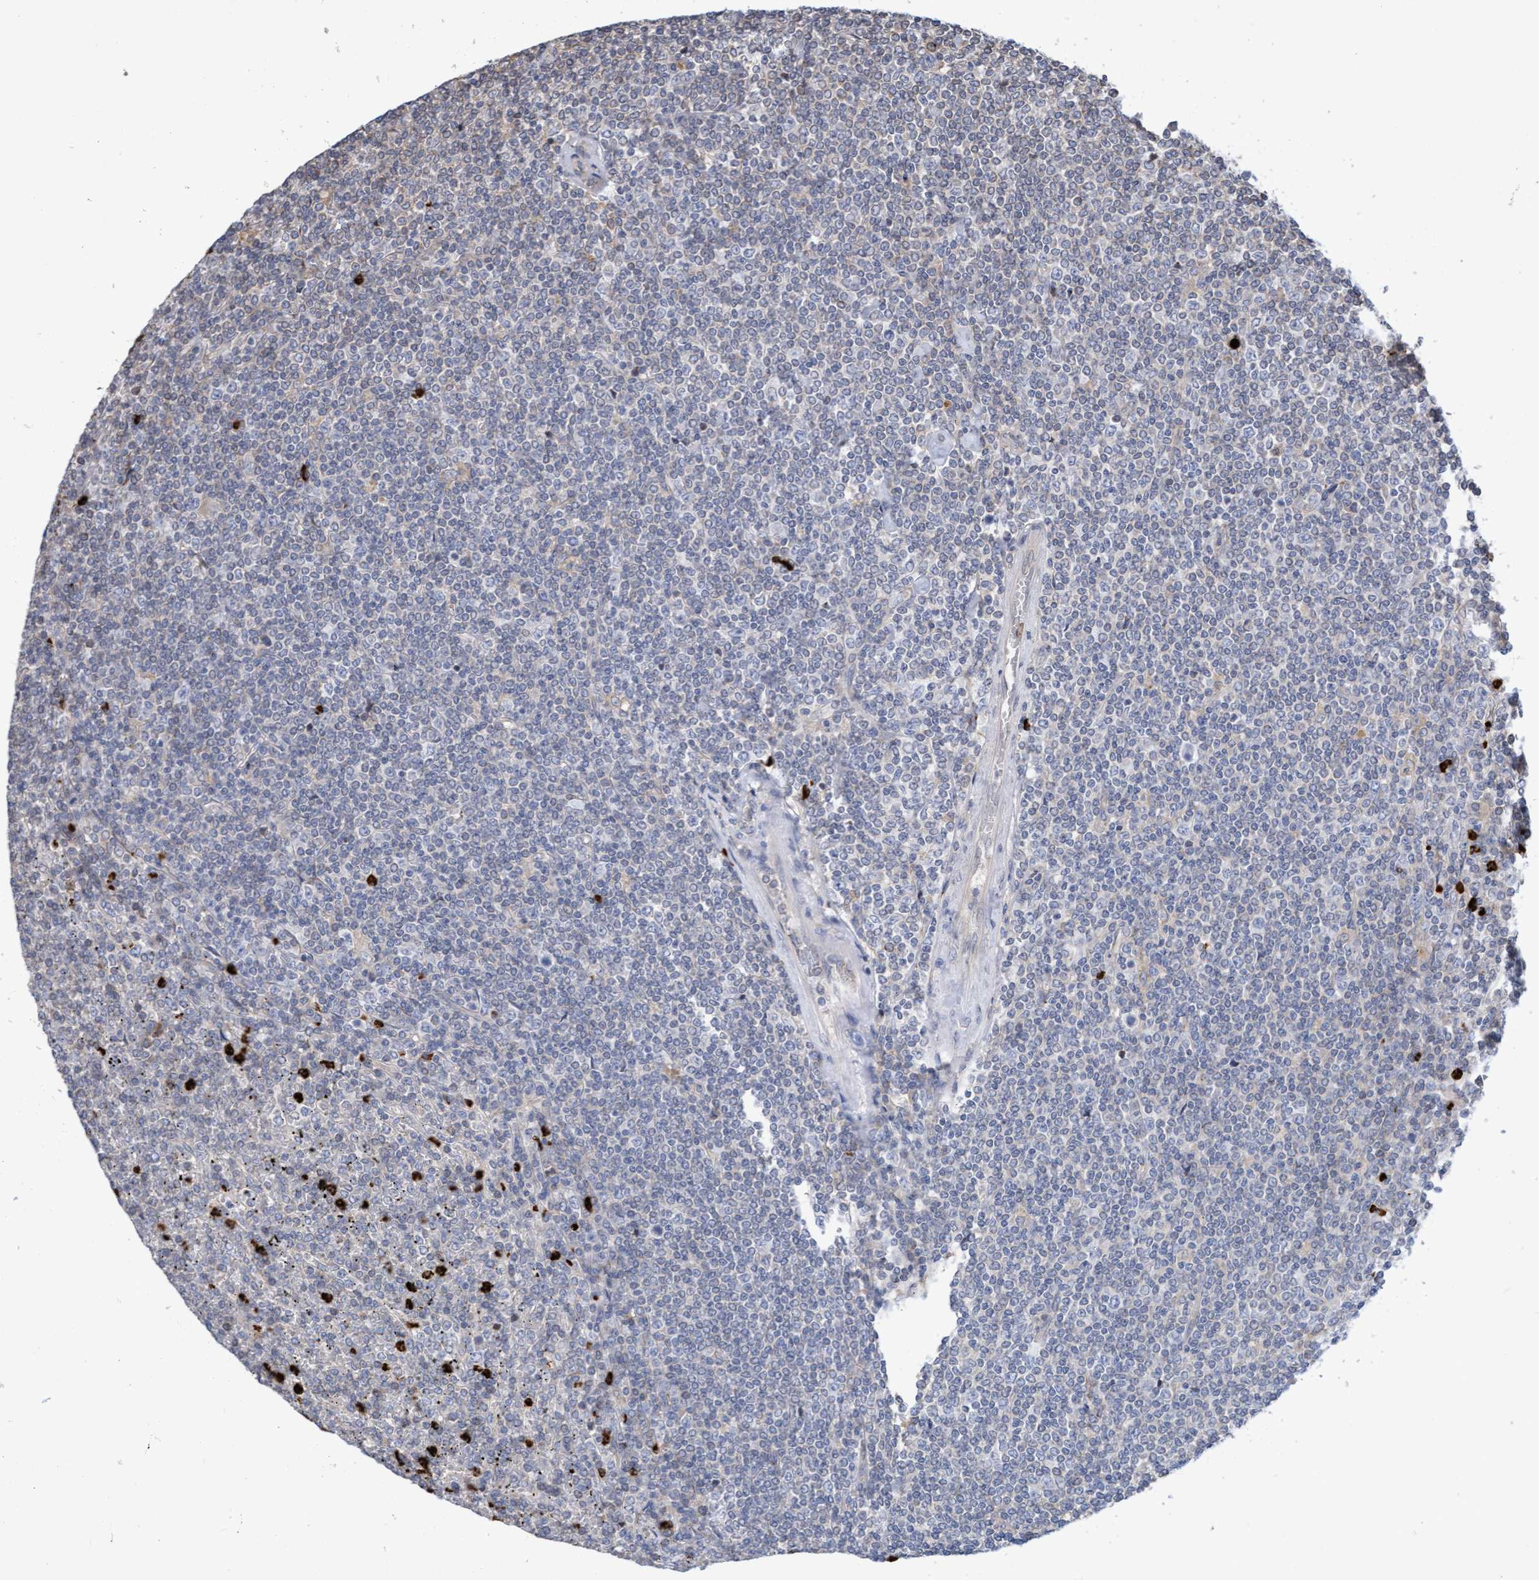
{"staining": {"intensity": "negative", "quantity": "none", "location": "none"}, "tissue": "lymphoma", "cell_type": "Tumor cells", "image_type": "cancer", "snomed": [{"axis": "morphology", "description": "Malignant lymphoma, non-Hodgkin's type, Low grade"}, {"axis": "topography", "description": "Spleen"}], "caption": "Protein analysis of lymphoma shows no significant expression in tumor cells.", "gene": "MMP8", "patient": {"sex": "female", "age": 19}}